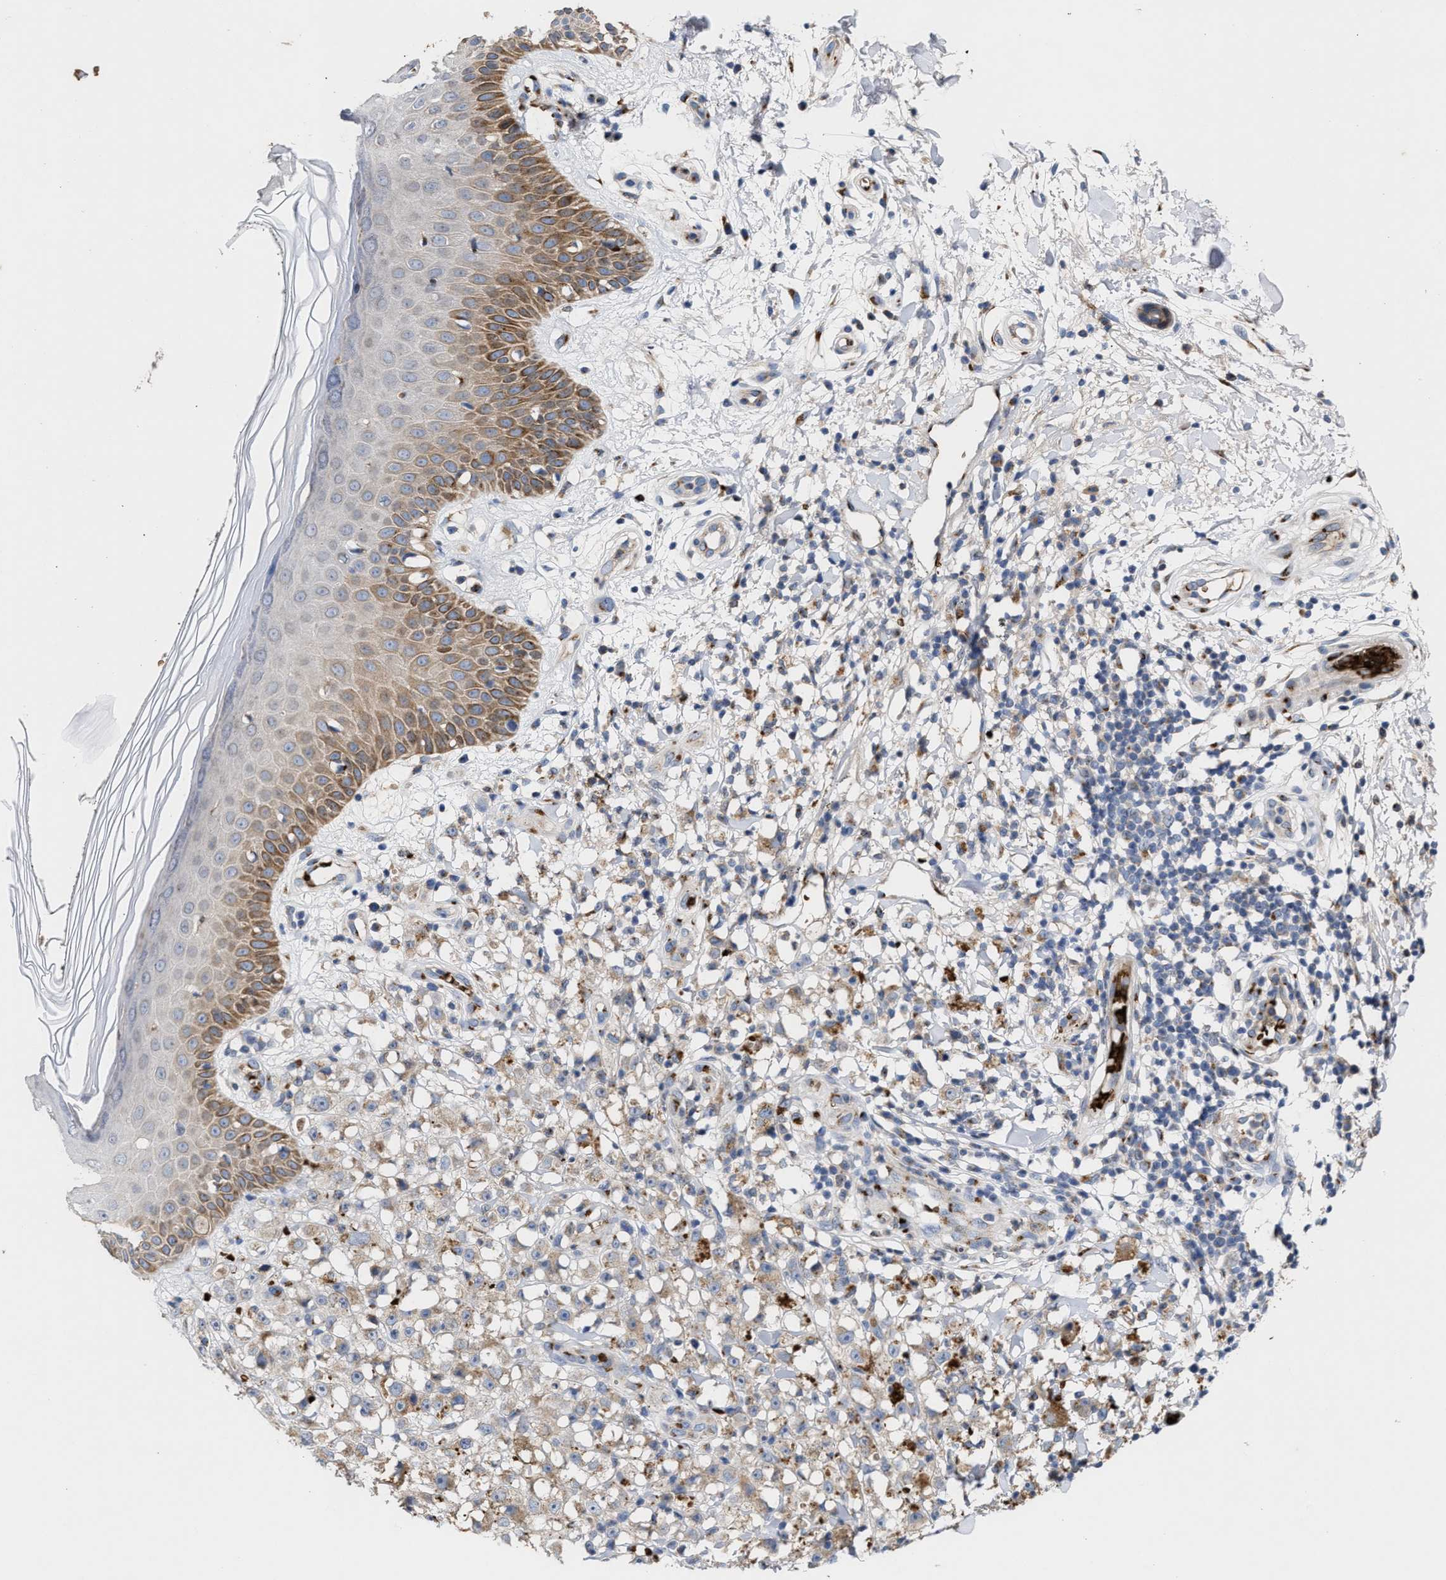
{"staining": {"intensity": "moderate", "quantity": ">75%", "location": "cytoplasmic/membranous"}, "tissue": "melanoma", "cell_type": "Tumor cells", "image_type": "cancer", "snomed": [{"axis": "morphology", "description": "Malignant melanoma, NOS"}, {"axis": "topography", "description": "Skin"}], "caption": "Immunohistochemistry (DAB) staining of melanoma exhibits moderate cytoplasmic/membranous protein expression in approximately >75% of tumor cells. (IHC, brightfield microscopy, high magnification).", "gene": "CCL2", "patient": {"sex": "female", "age": 82}}